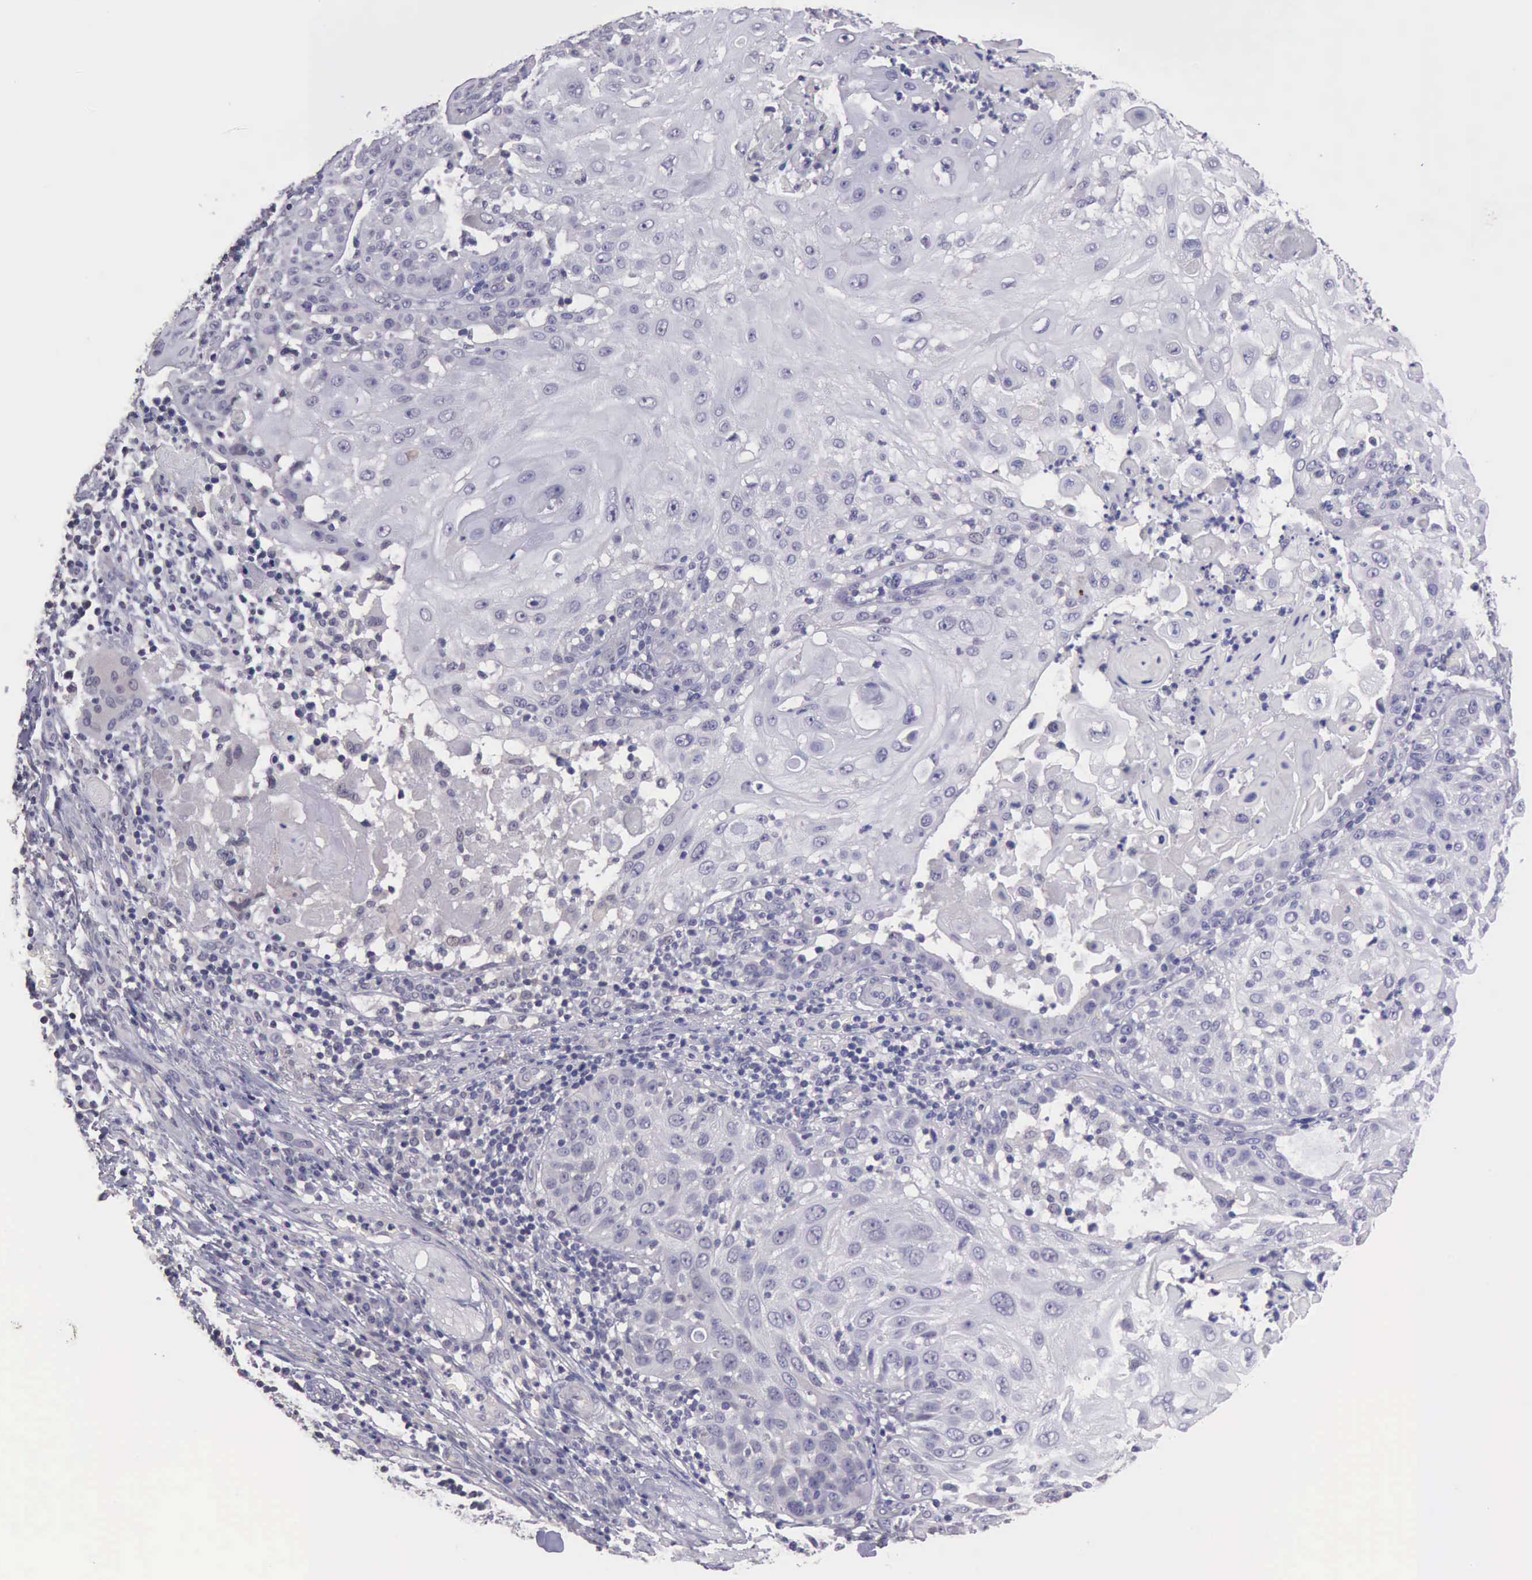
{"staining": {"intensity": "negative", "quantity": "none", "location": "none"}, "tissue": "skin cancer", "cell_type": "Tumor cells", "image_type": "cancer", "snomed": [{"axis": "morphology", "description": "Squamous cell carcinoma, NOS"}, {"axis": "topography", "description": "Skin"}], "caption": "Immunohistochemical staining of squamous cell carcinoma (skin) exhibits no significant expression in tumor cells.", "gene": "KCND1", "patient": {"sex": "female", "age": 89}}